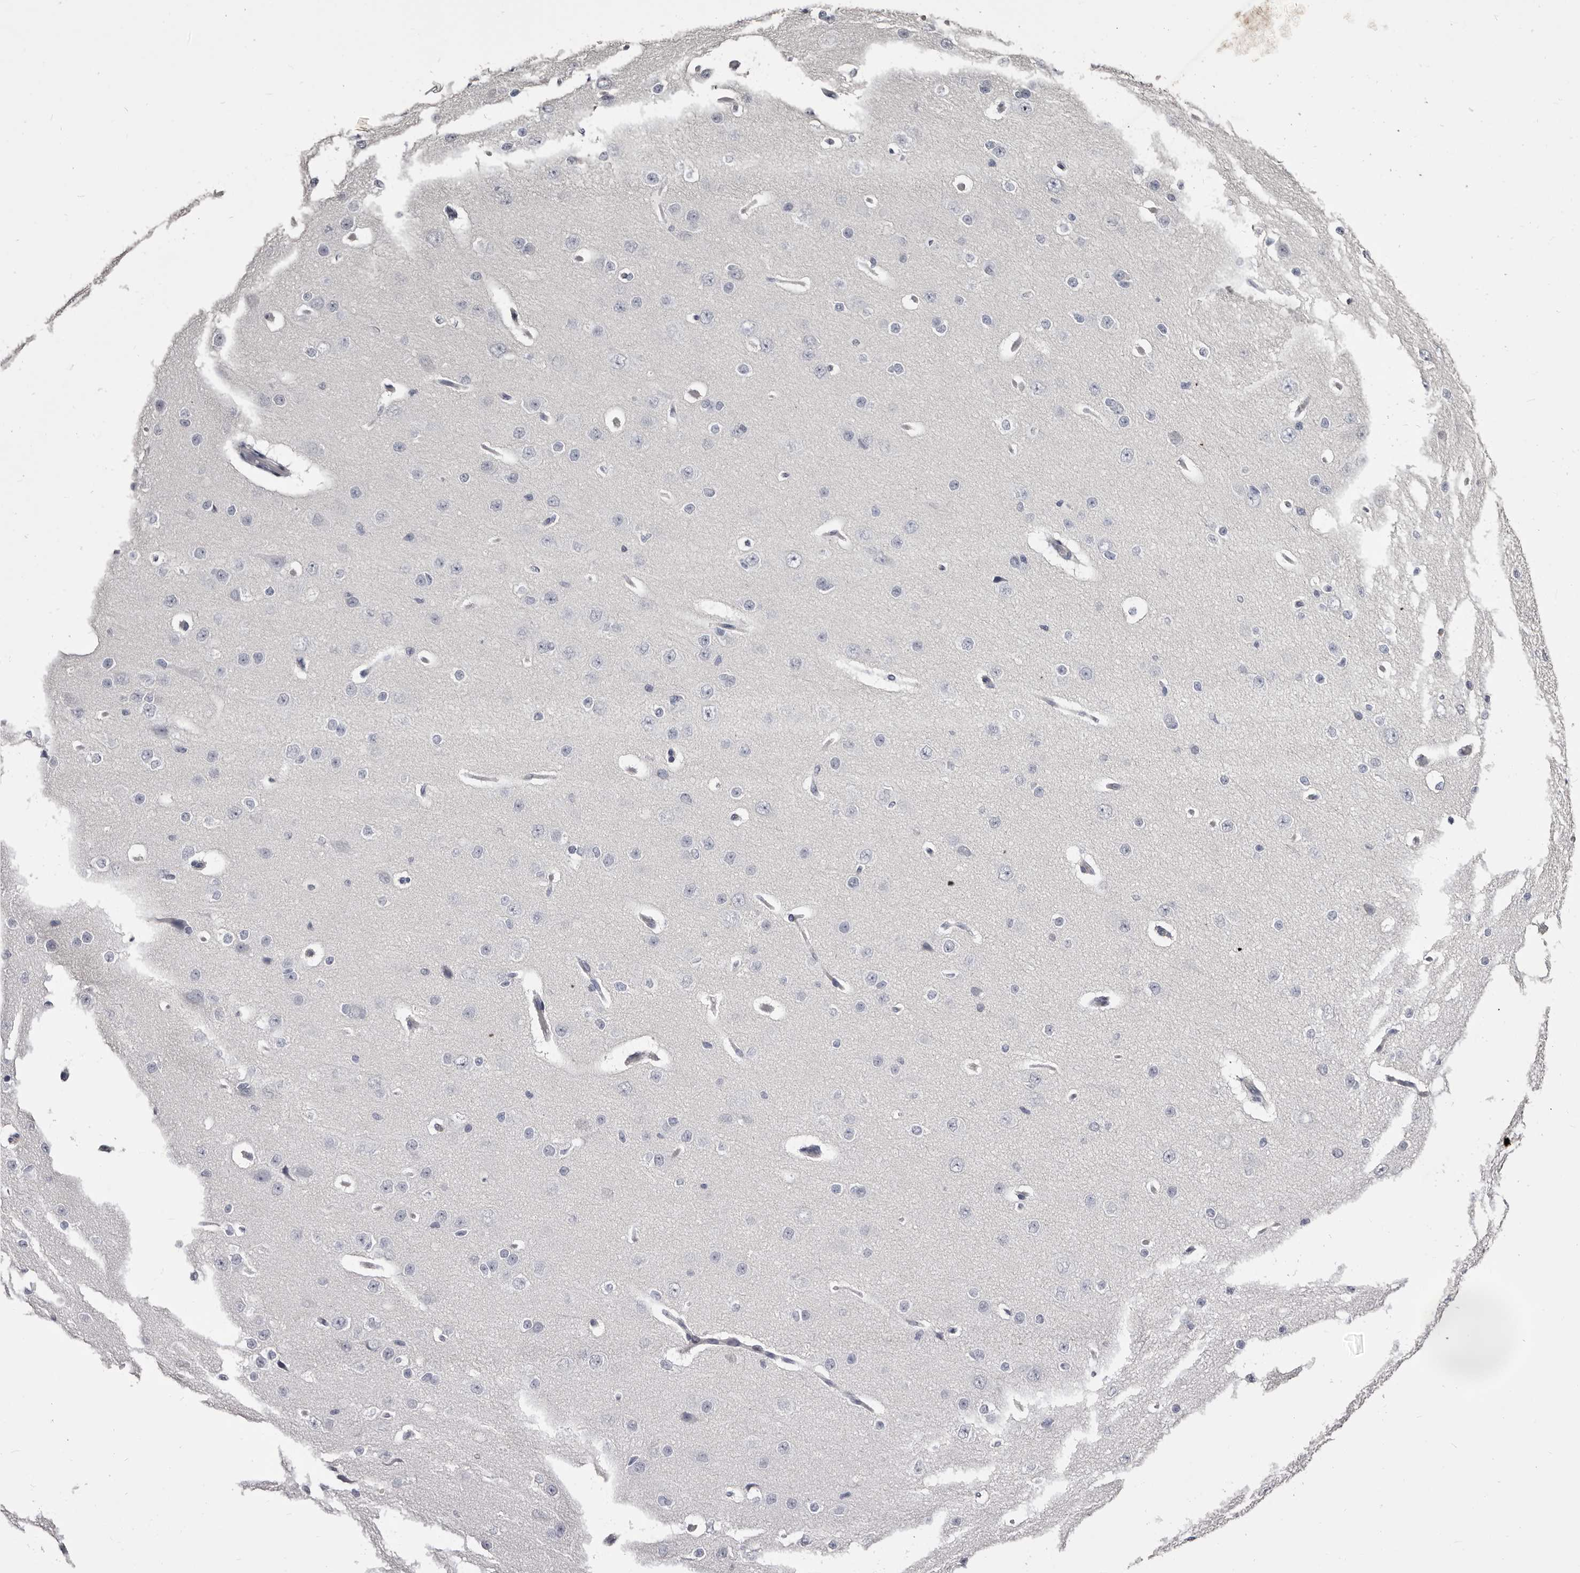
{"staining": {"intensity": "negative", "quantity": "none", "location": "none"}, "tissue": "cerebral cortex", "cell_type": "Endothelial cells", "image_type": "normal", "snomed": [{"axis": "morphology", "description": "Normal tissue, NOS"}, {"axis": "morphology", "description": "Developmental malformation"}, {"axis": "topography", "description": "Cerebral cortex"}], "caption": "High magnification brightfield microscopy of normal cerebral cortex stained with DAB (brown) and counterstained with hematoxylin (blue): endothelial cells show no significant positivity.", "gene": "COL6A1", "patient": {"sex": "female", "age": 30}}